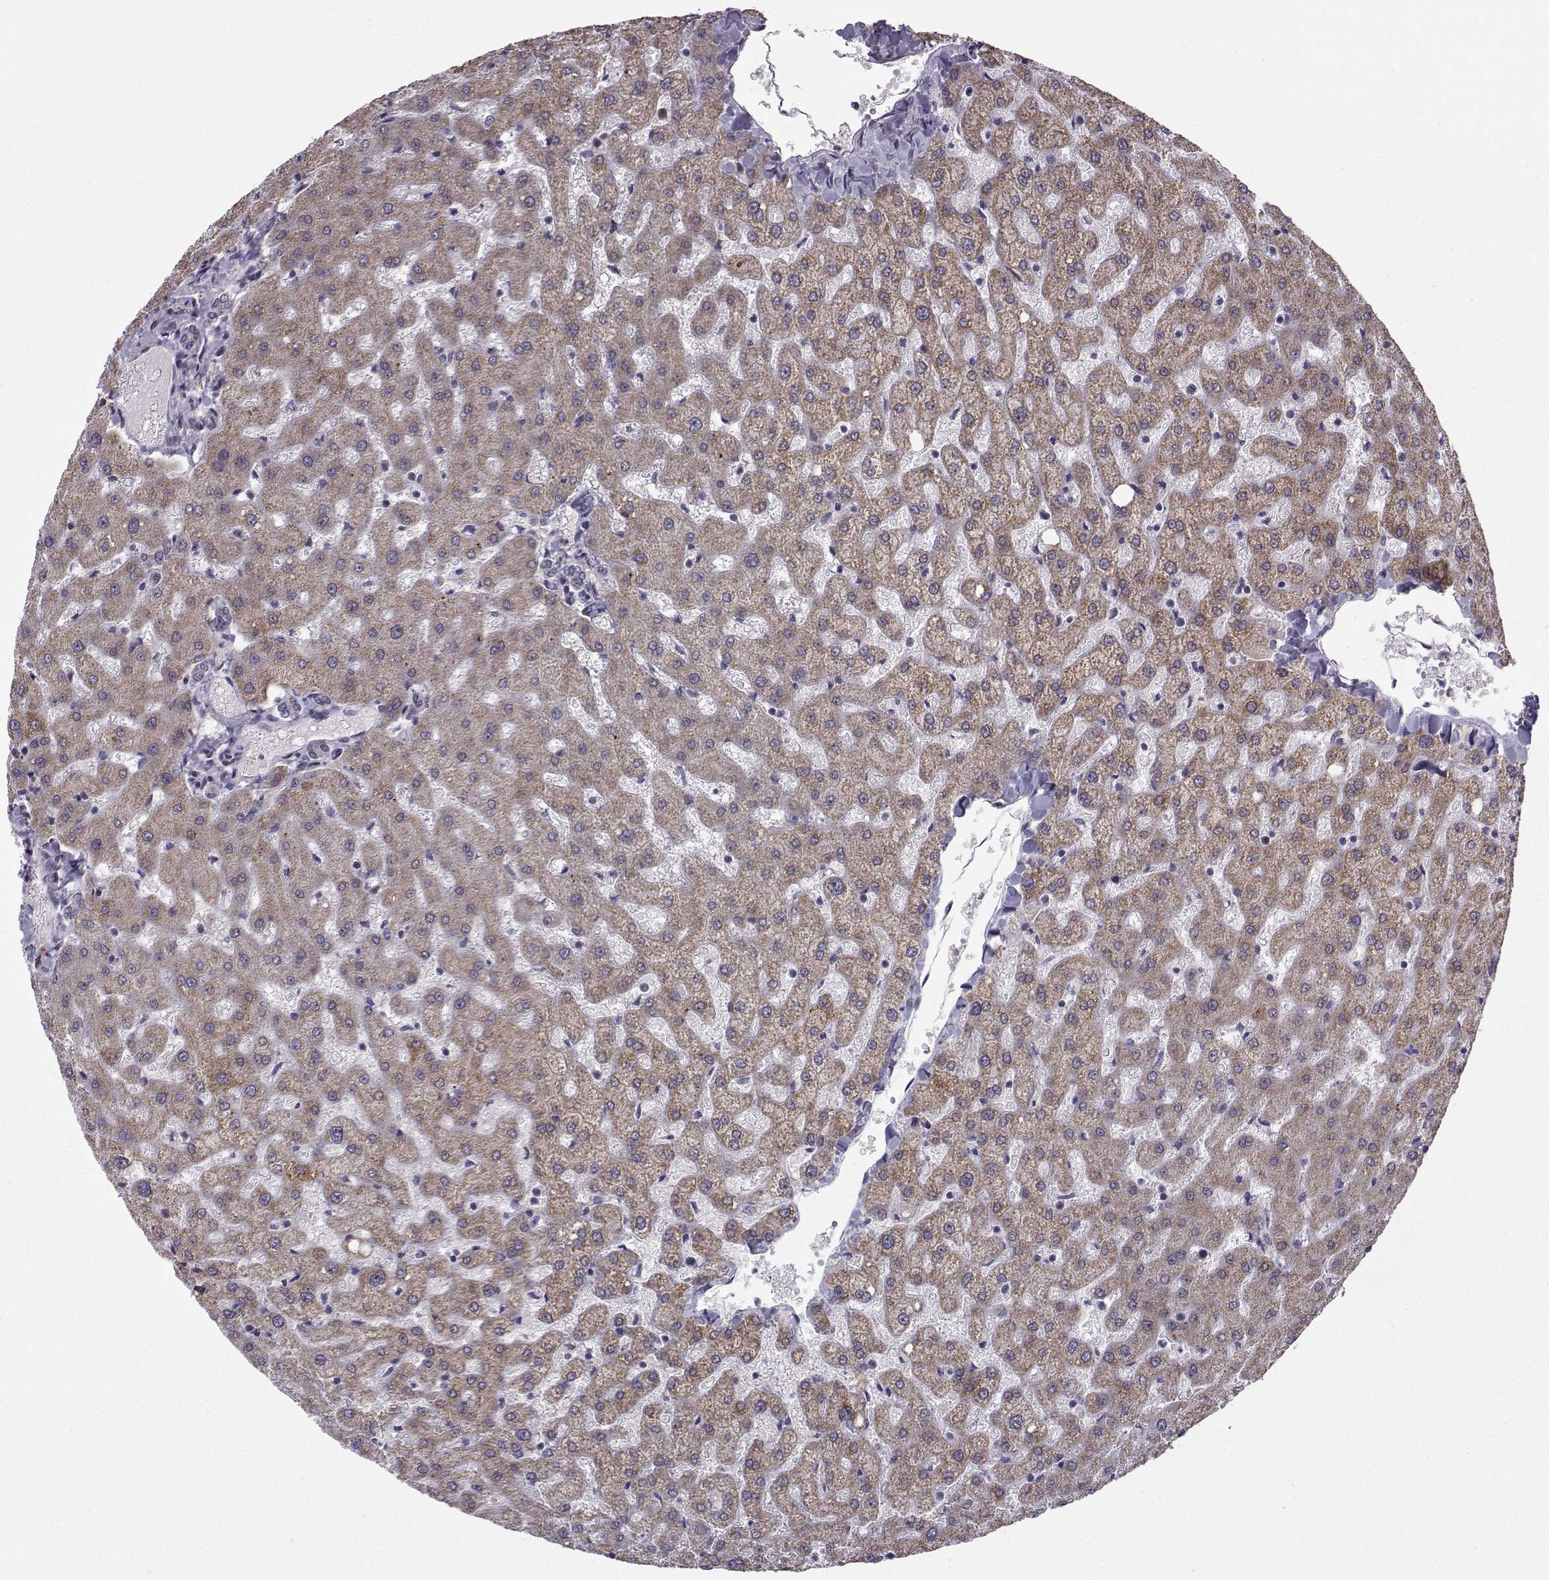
{"staining": {"intensity": "negative", "quantity": "none", "location": "none"}, "tissue": "liver", "cell_type": "Cholangiocytes", "image_type": "normal", "snomed": [{"axis": "morphology", "description": "Normal tissue, NOS"}, {"axis": "topography", "description": "Liver"}], "caption": "Cholangiocytes are negative for brown protein staining in unremarkable liver. Nuclei are stained in blue.", "gene": "NECAB3", "patient": {"sex": "female", "age": 50}}